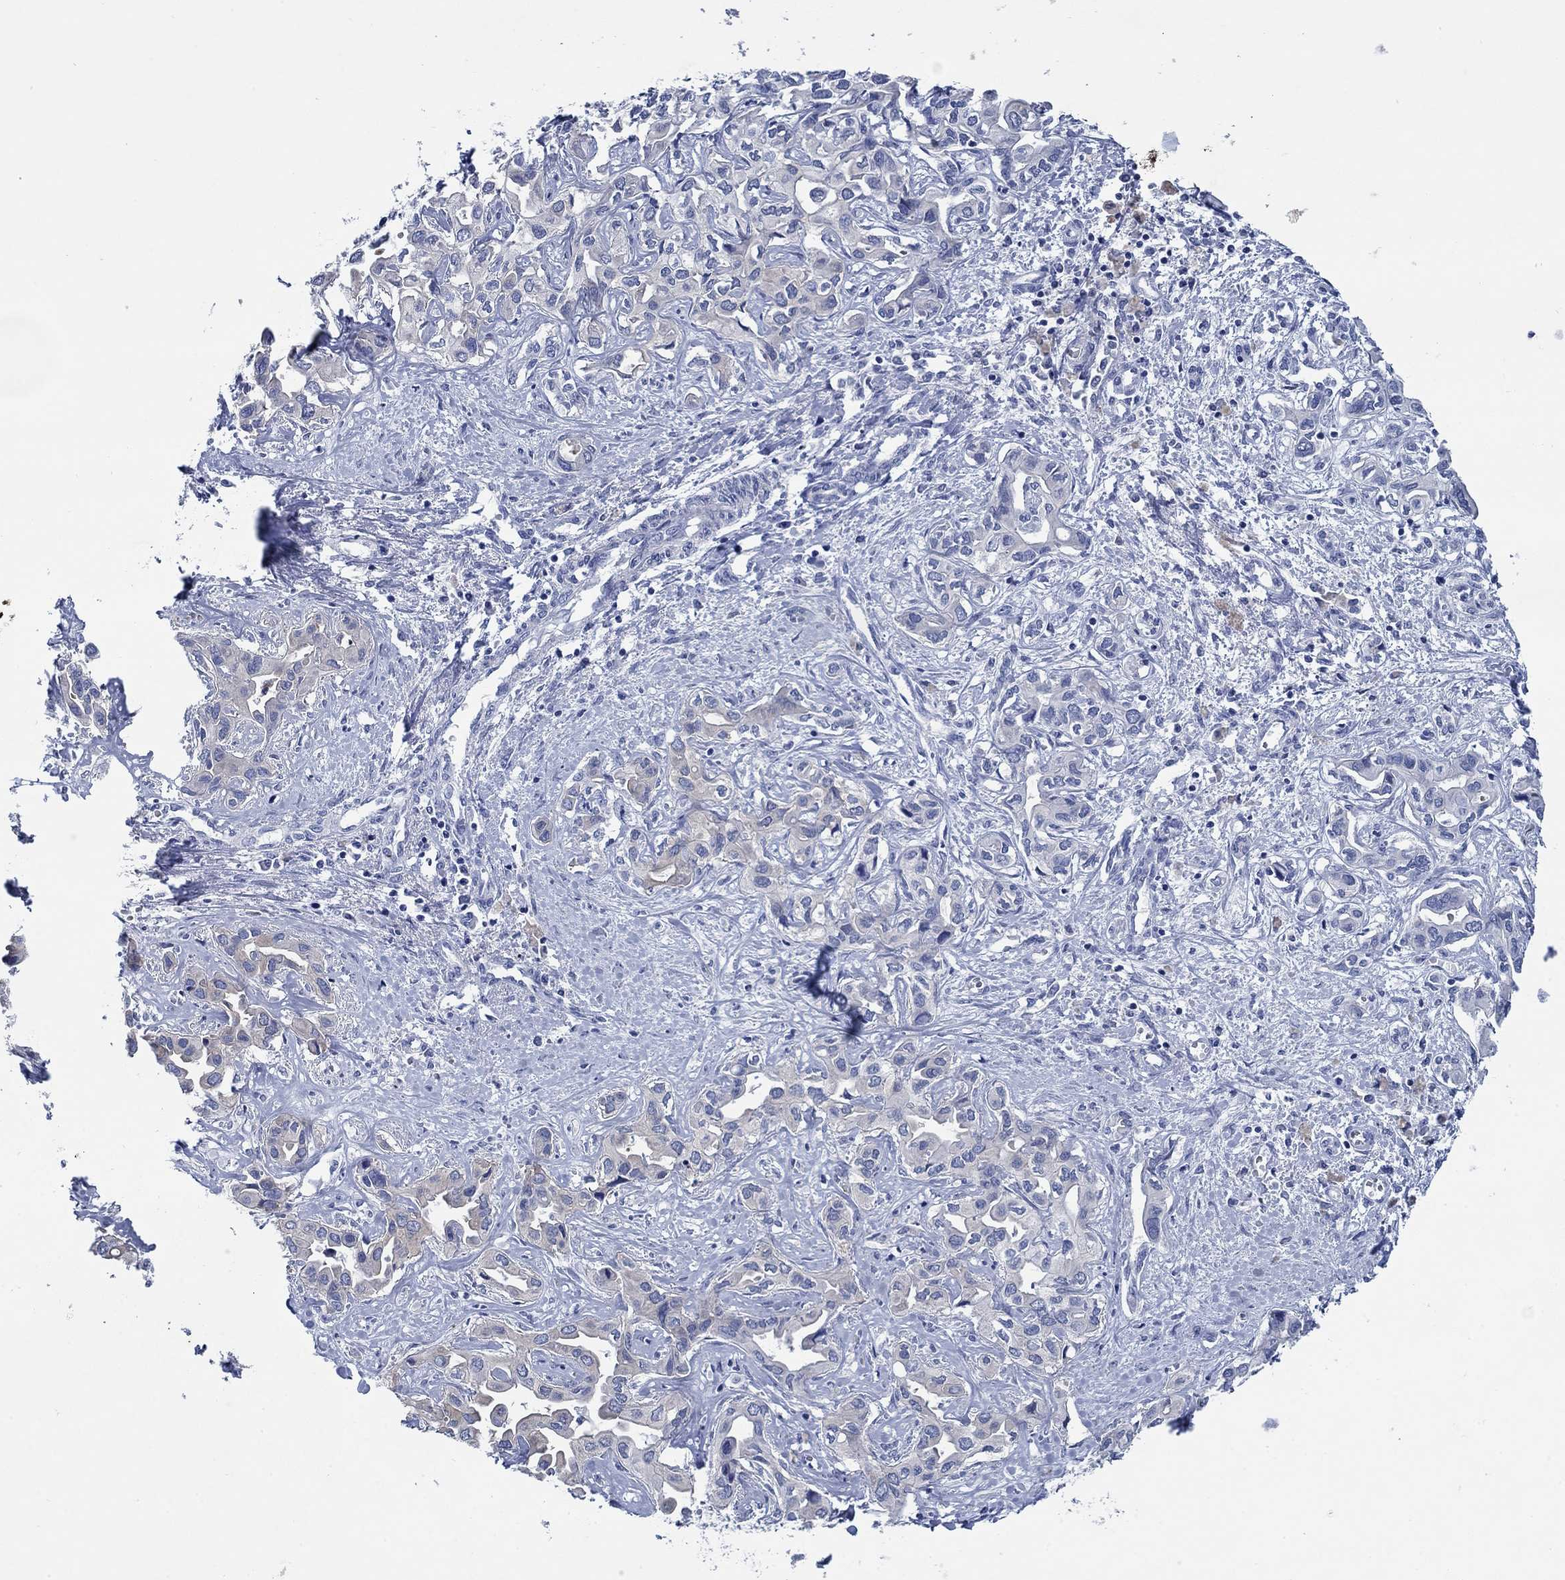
{"staining": {"intensity": "negative", "quantity": "none", "location": "none"}, "tissue": "liver cancer", "cell_type": "Tumor cells", "image_type": "cancer", "snomed": [{"axis": "morphology", "description": "Cholangiocarcinoma"}, {"axis": "topography", "description": "Liver"}], "caption": "The image demonstrates no staining of tumor cells in liver cancer (cholangiocarcinoma). The staining was performed using DAB (3,3'-diaminobenzidine) to visualize the protein expression in brown, while the nuclei were stained in blue with hematoxylin (Magnification: 20x).", "gene": "TRIM16", "patient": {"sex": "female", "age": 64}}